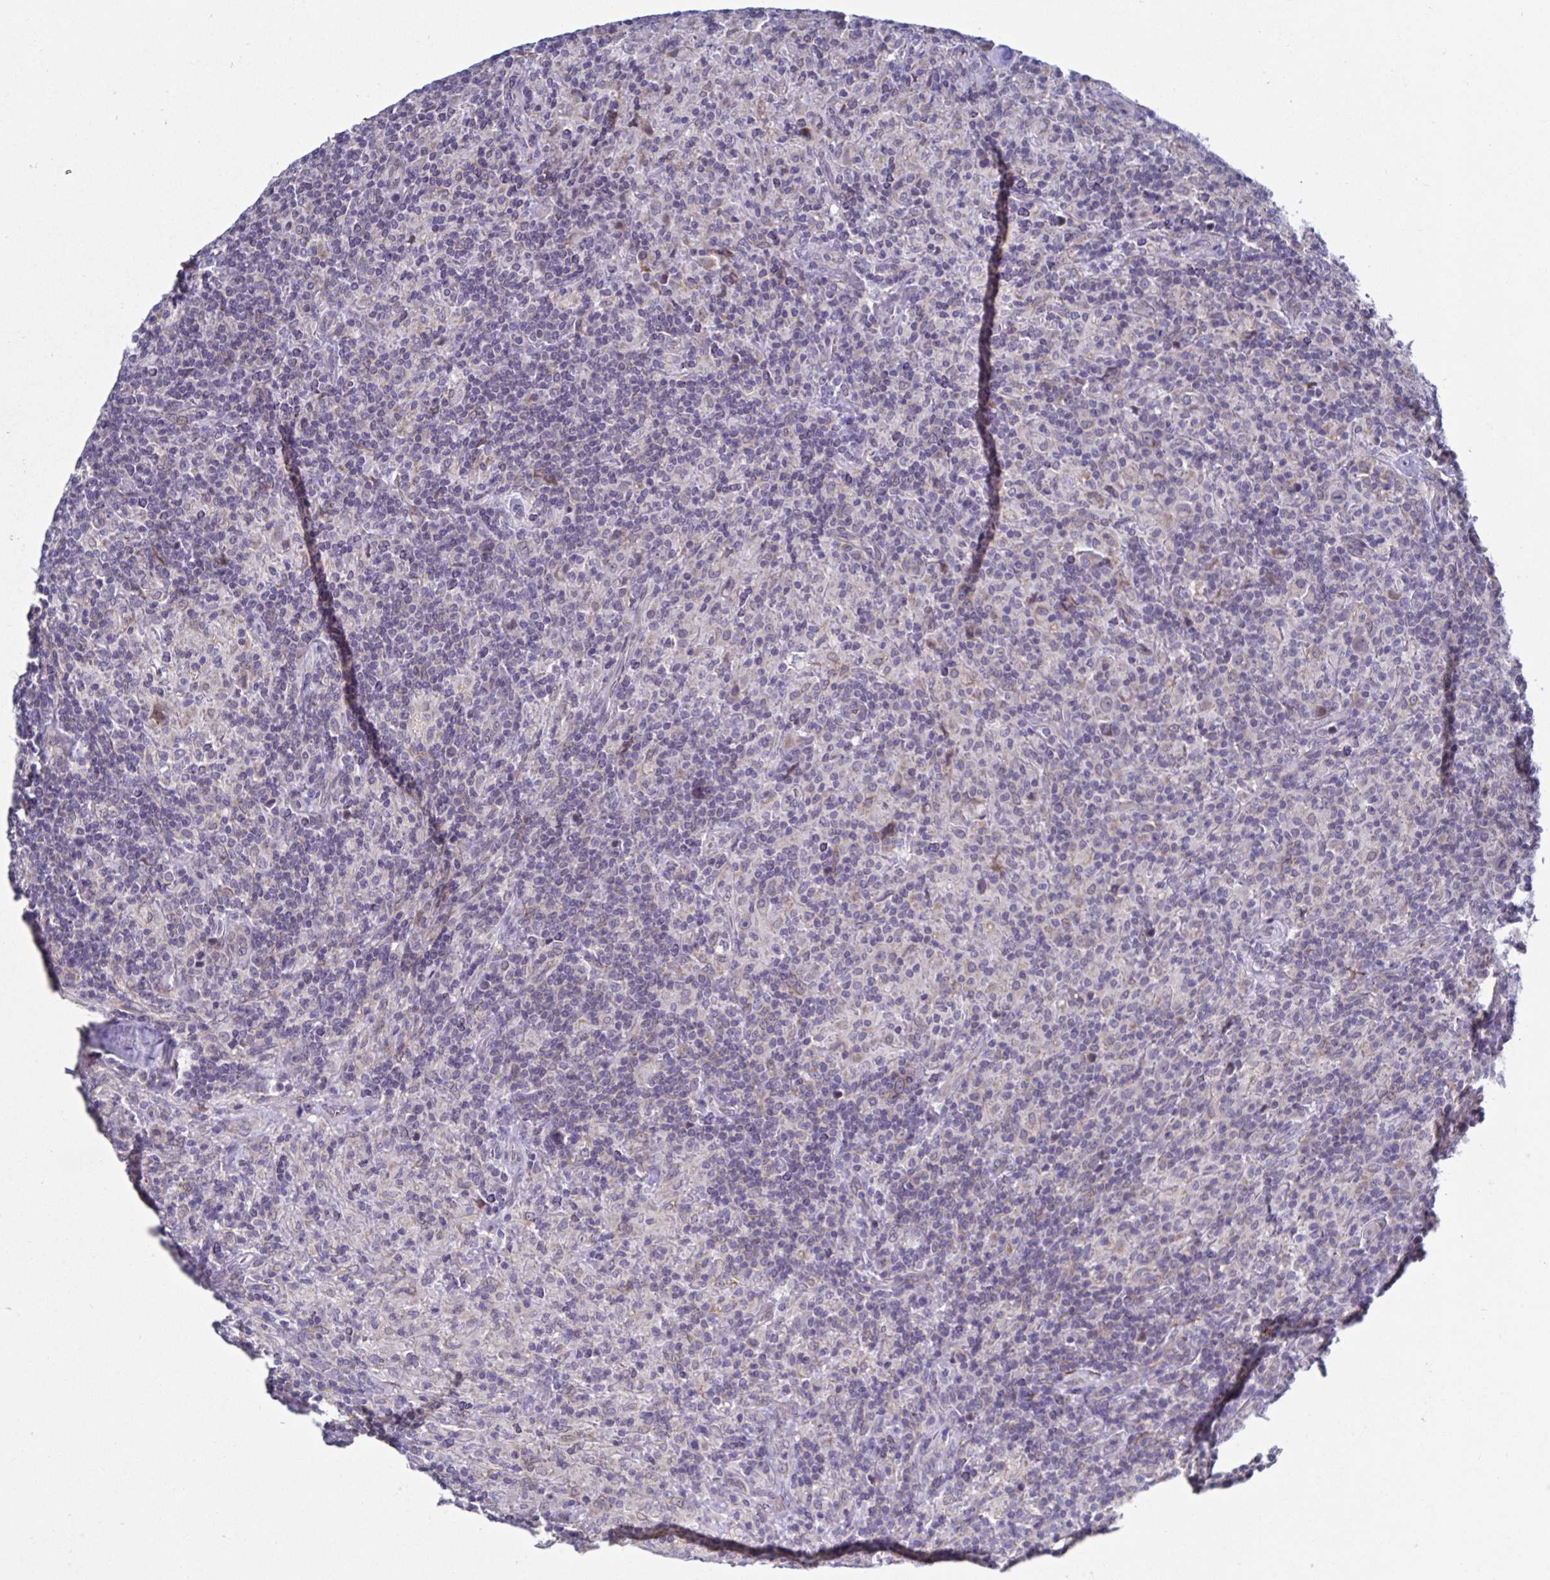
{"staining": {"intensity": "negative", "quantity": "none", "location": "none"}, "tissue": "lymphoma", "cell_type": "Tumor cells", "image_type": "cancer", "snomed": [{"axis": "morphology", "description": "Hodgkin's disease, NOS"}, {"axis": "topography", "description": "Lymph node"}], "caption": "There is no significant positivity in tumor cells of Hodgkin's disease. Brightfield microscopy of immunohistochemistry stained with DAB (3,3'-diaminobenzidine) (brown) and hematoxylin (blue), captured at high magnification.", "gene": "ZIK1", "patient": {"sex": "male", "age": 70}}